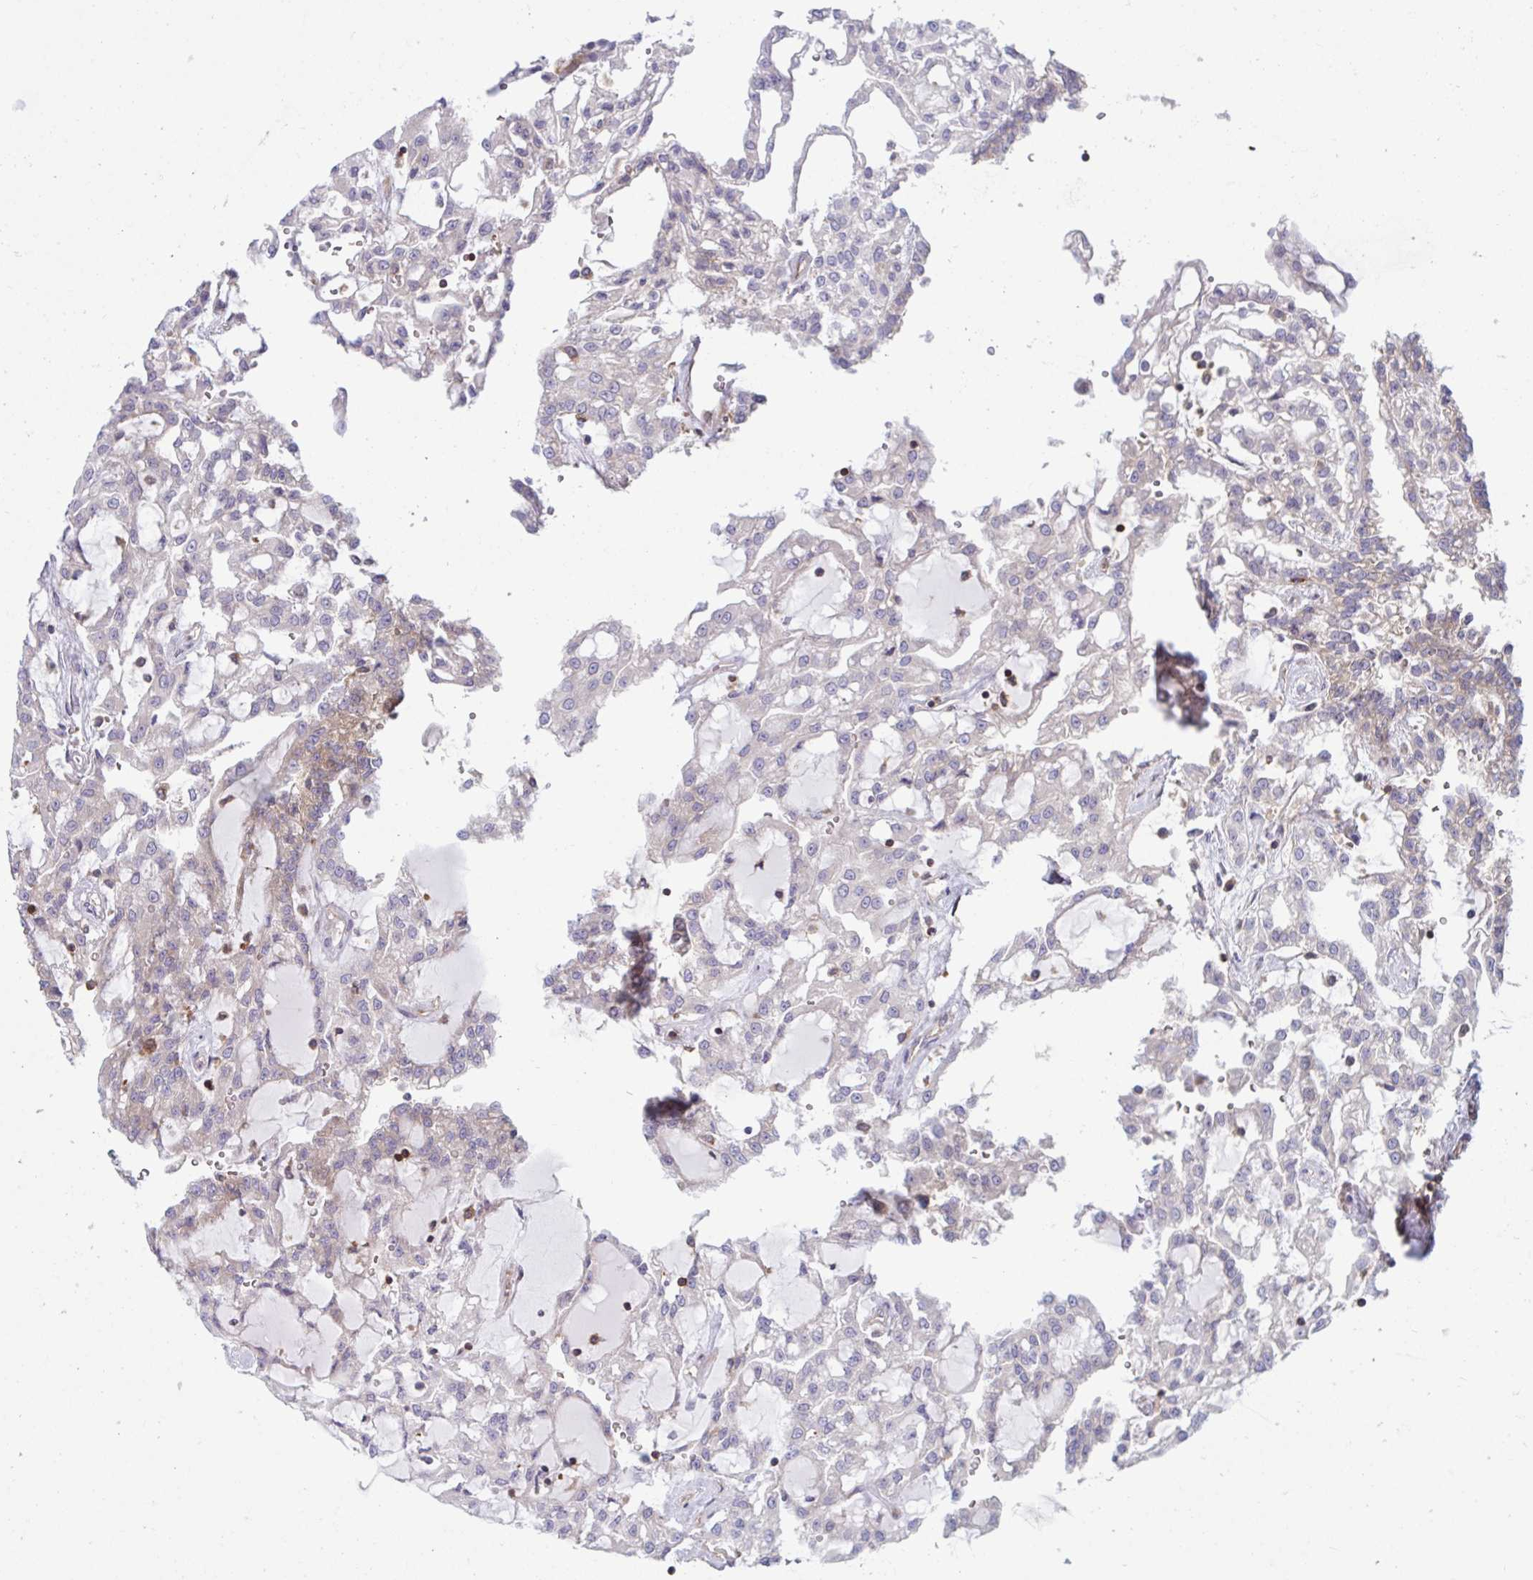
{"staining": {"intensity": "negative", "quantity": "none", "location": "none"}, "tissue": "renal cancer", "cell_type": "Tumor cells", "image_type": "cancer", "snomed": [{"axis": "morphology", "description": "Adenocarcinoma, NOS"}, {"axis": "topography", "description": "Kidney"}], "caption": "Immunohistochemistry (IHC) image of neoplastic tissue: renal adenocarcinoma stained with DAB (3,3'-diaminobenzidine) shows no significant protein staining in tumor cells.", "gene": "TSC22D3", "patient": {"sex": "male", "age": 63}}